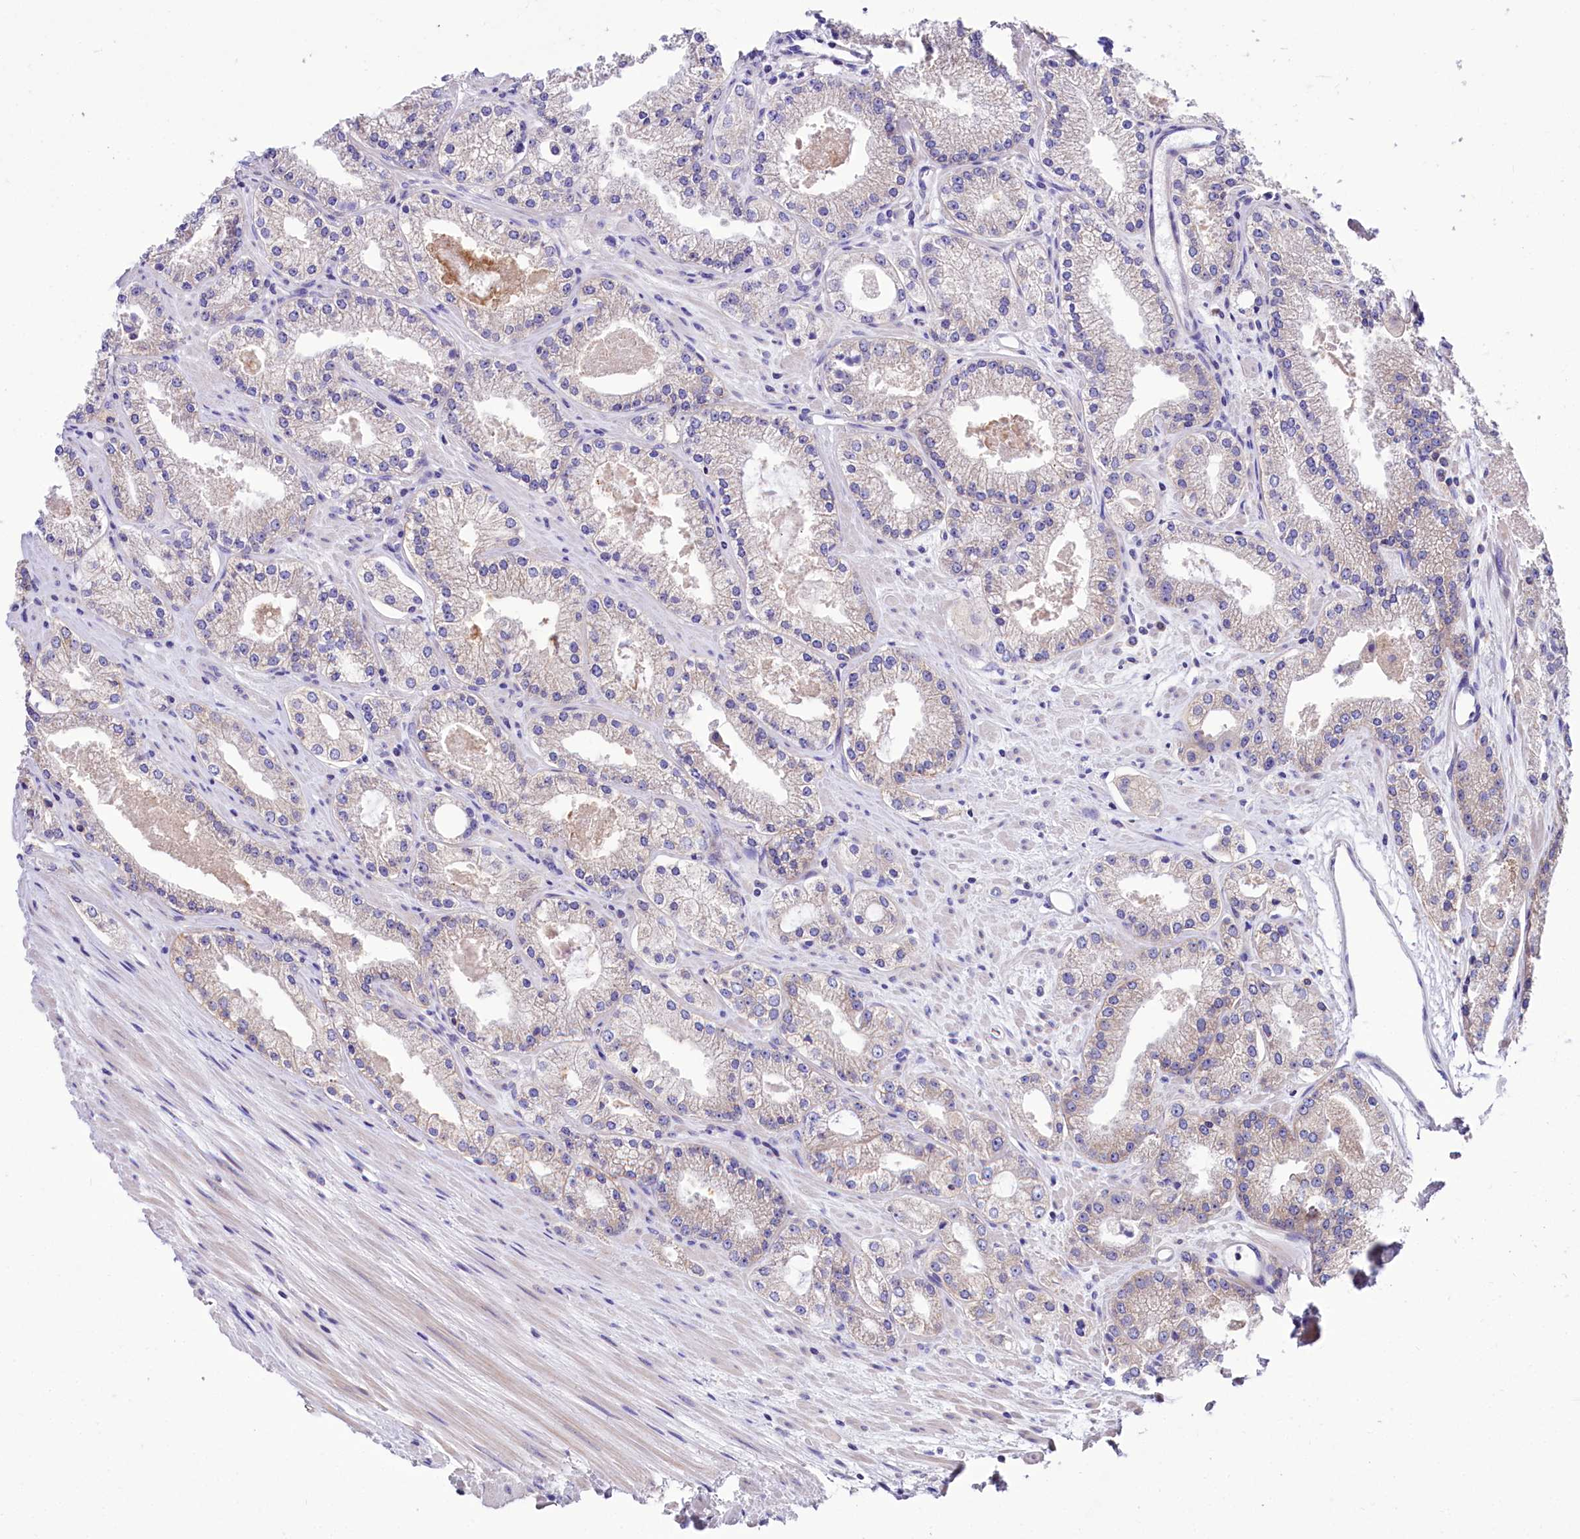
{"staining": {"intensity": "weak", "quantity": "<25%", "location": "cytoplasmic/membranous"}, "tissue": "prostate cancer", "cell_type": "Tumor cells", "image_type": "cancer", "snomed": [{"axis": "morphology", "description": "Adenocarcinoma, Low grade"}, {"axis": "topography", "description": "Prostate"}], "caption": "Tumor cells are negative for protein expression in human prostate low-grade adenocarcinoma.", "gene": "ABHD5", "patient": {"sex": "male", "age": 69}}